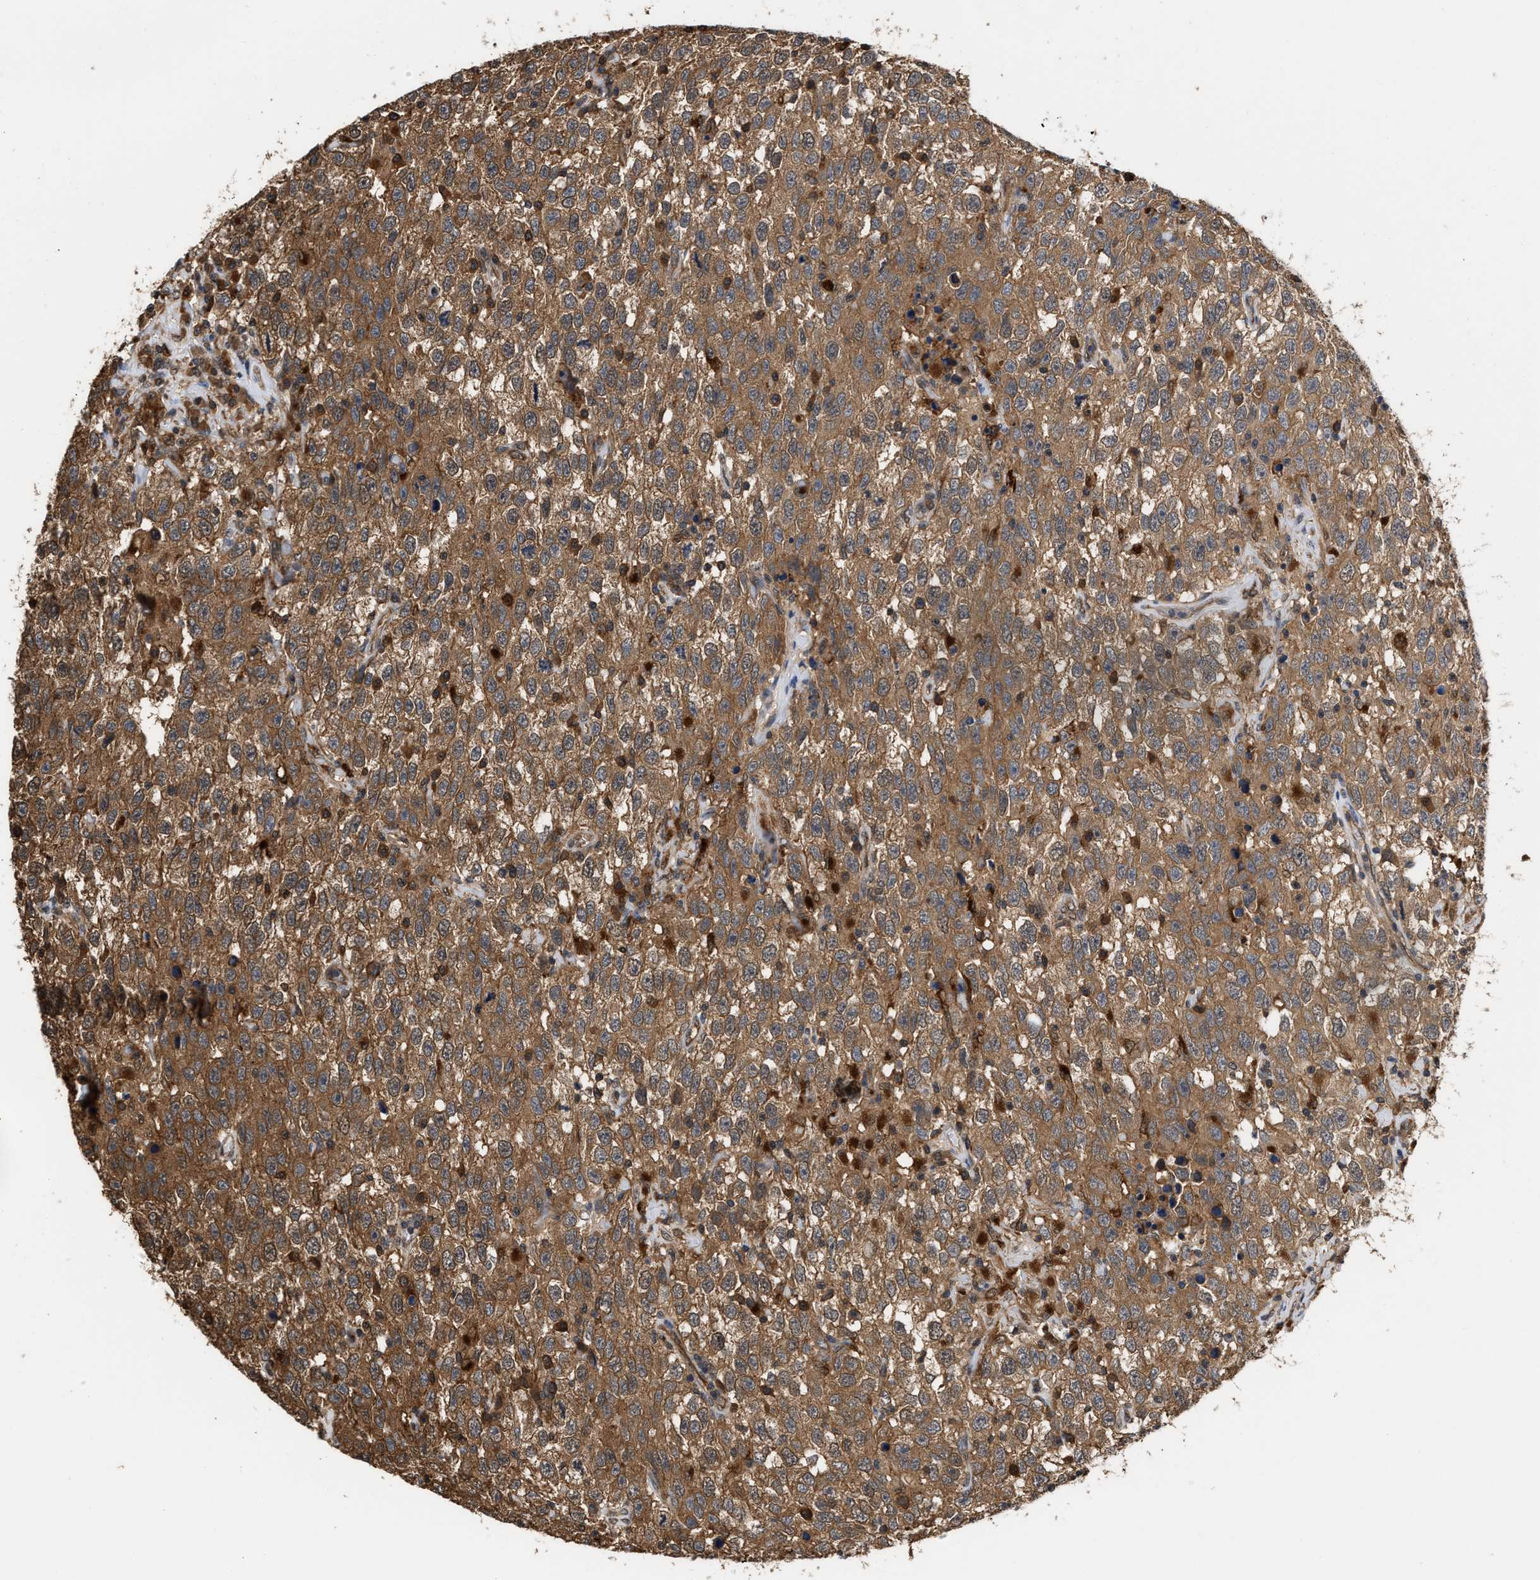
{"staining": {"intensity": "moderate", "quantity": ">75%", "location": "cytoplasmic/membranous"}, "tissue": "testis cancer", "cell_type": "Tumor cells", "image_type": "cancer", "snomed": [{"axis": "morphology", "description": "Seminoma, NOS"}, {"axis": "topography", "description": "Testis"}], "caption": "Protein expression analysis of testis seminoma demonstrates moderate cytoplasmic/membranous positivity in about >75% of tumor cells.", "gene": "SCAI", "patient": {"sex": "male", "age": 41}}